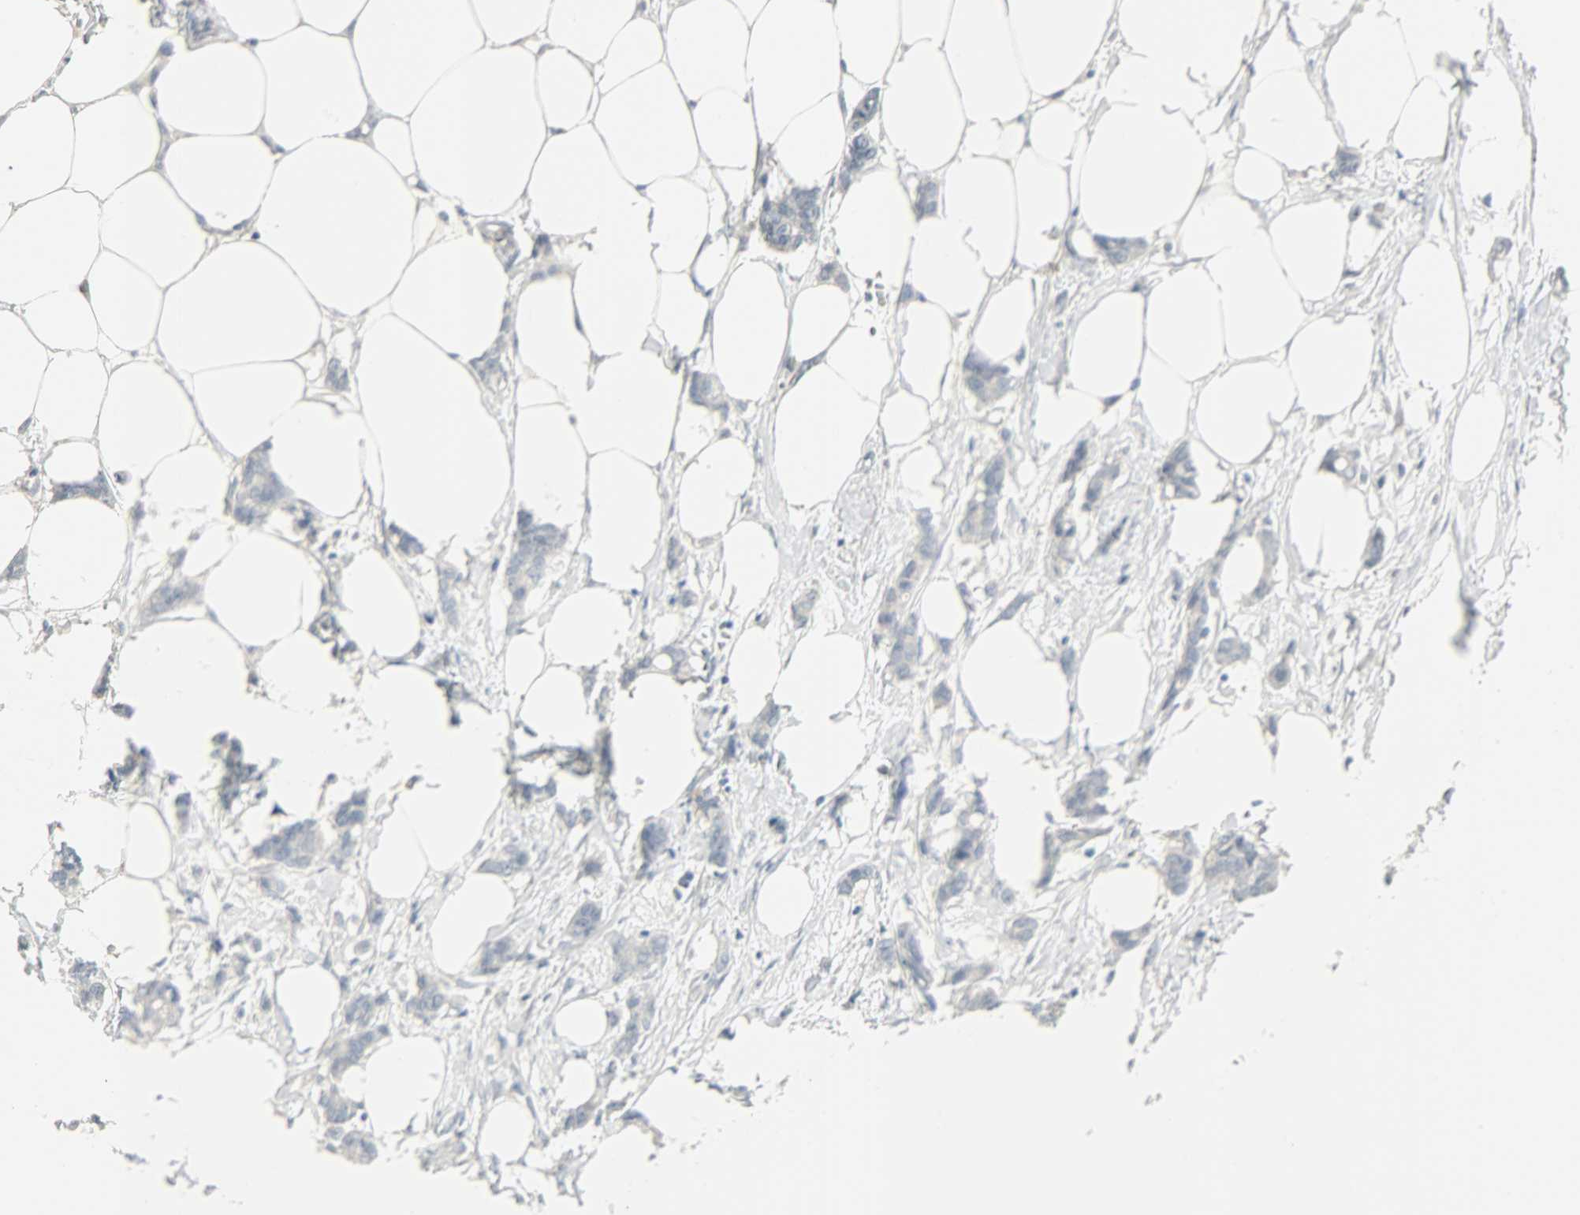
{"staining": {"intensity": "negative", "quantity": "none", "location": "none"}, "tissue": "breast cancer", "cell_type": "Tumor cells", "image_type": "cancer", "snomed": [{"axis": "morphology", "description": "Duct carcinoma"}, {"axis": "topography", "description": "Breast"}], "caption": "The photomicrograph exhibits no significant expression in tumor cells of breast infiltrating ductal carcinoma. The staining is performed using DAB brown chromogen with nuclei counter-stained in using hematoxylin.", "gene": "KIT", "patient": {"sex": "female", "age": 84}}